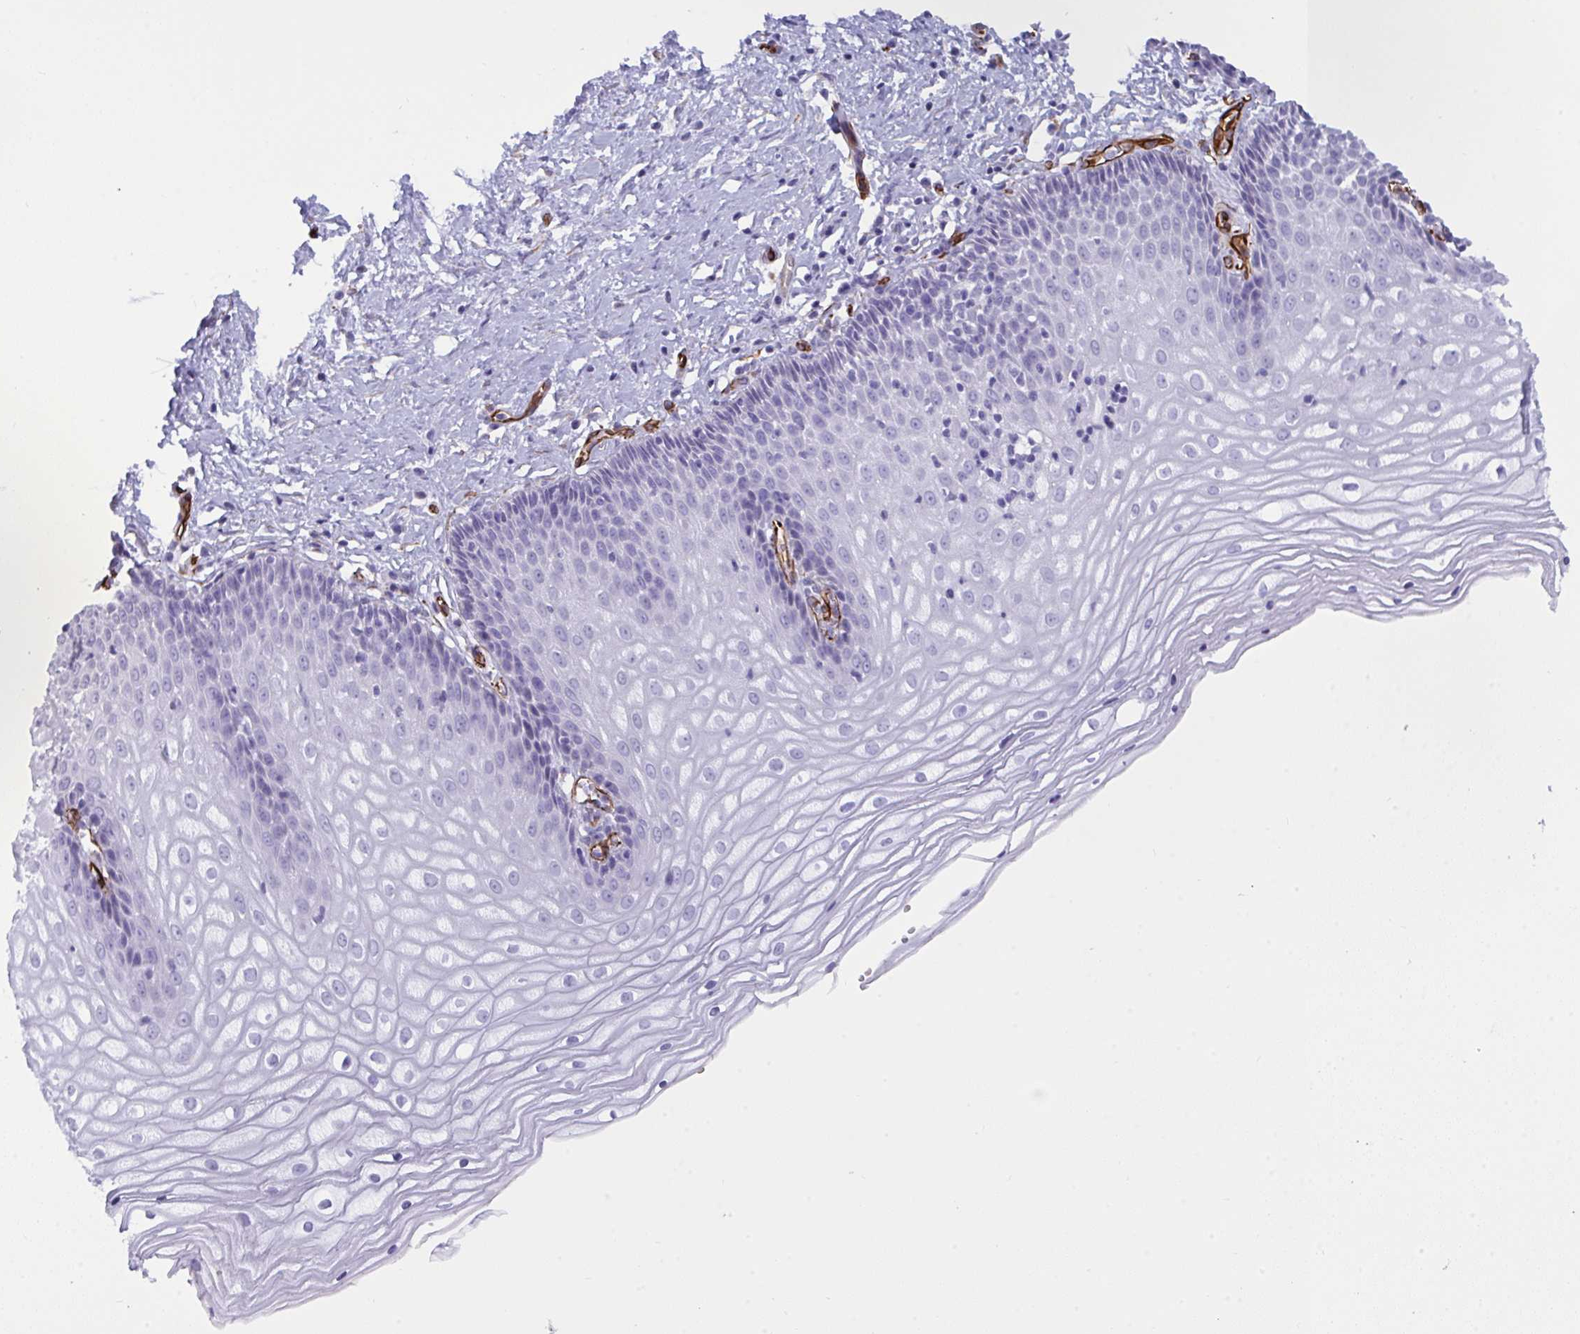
{"staining": {"intensity": "negative", "quantity": "none", "location": "none"}, "tissue": "cervix", "cell_type": "Glandular cells", "image_type": "normal", "snomed": [{"axis": "morphology", "description": "Normal tissue, NOS"}, {"axis": "topography", "description": "Cervix"}], "caption": "High power microscopy photomicrograph of an immunohistochemistry (IHC) histopathology image of normal cervix, revealing no significant expression in glandular cells.", "gene": "SLC35B1", "patient": {"sex": "female", "age": 36}}